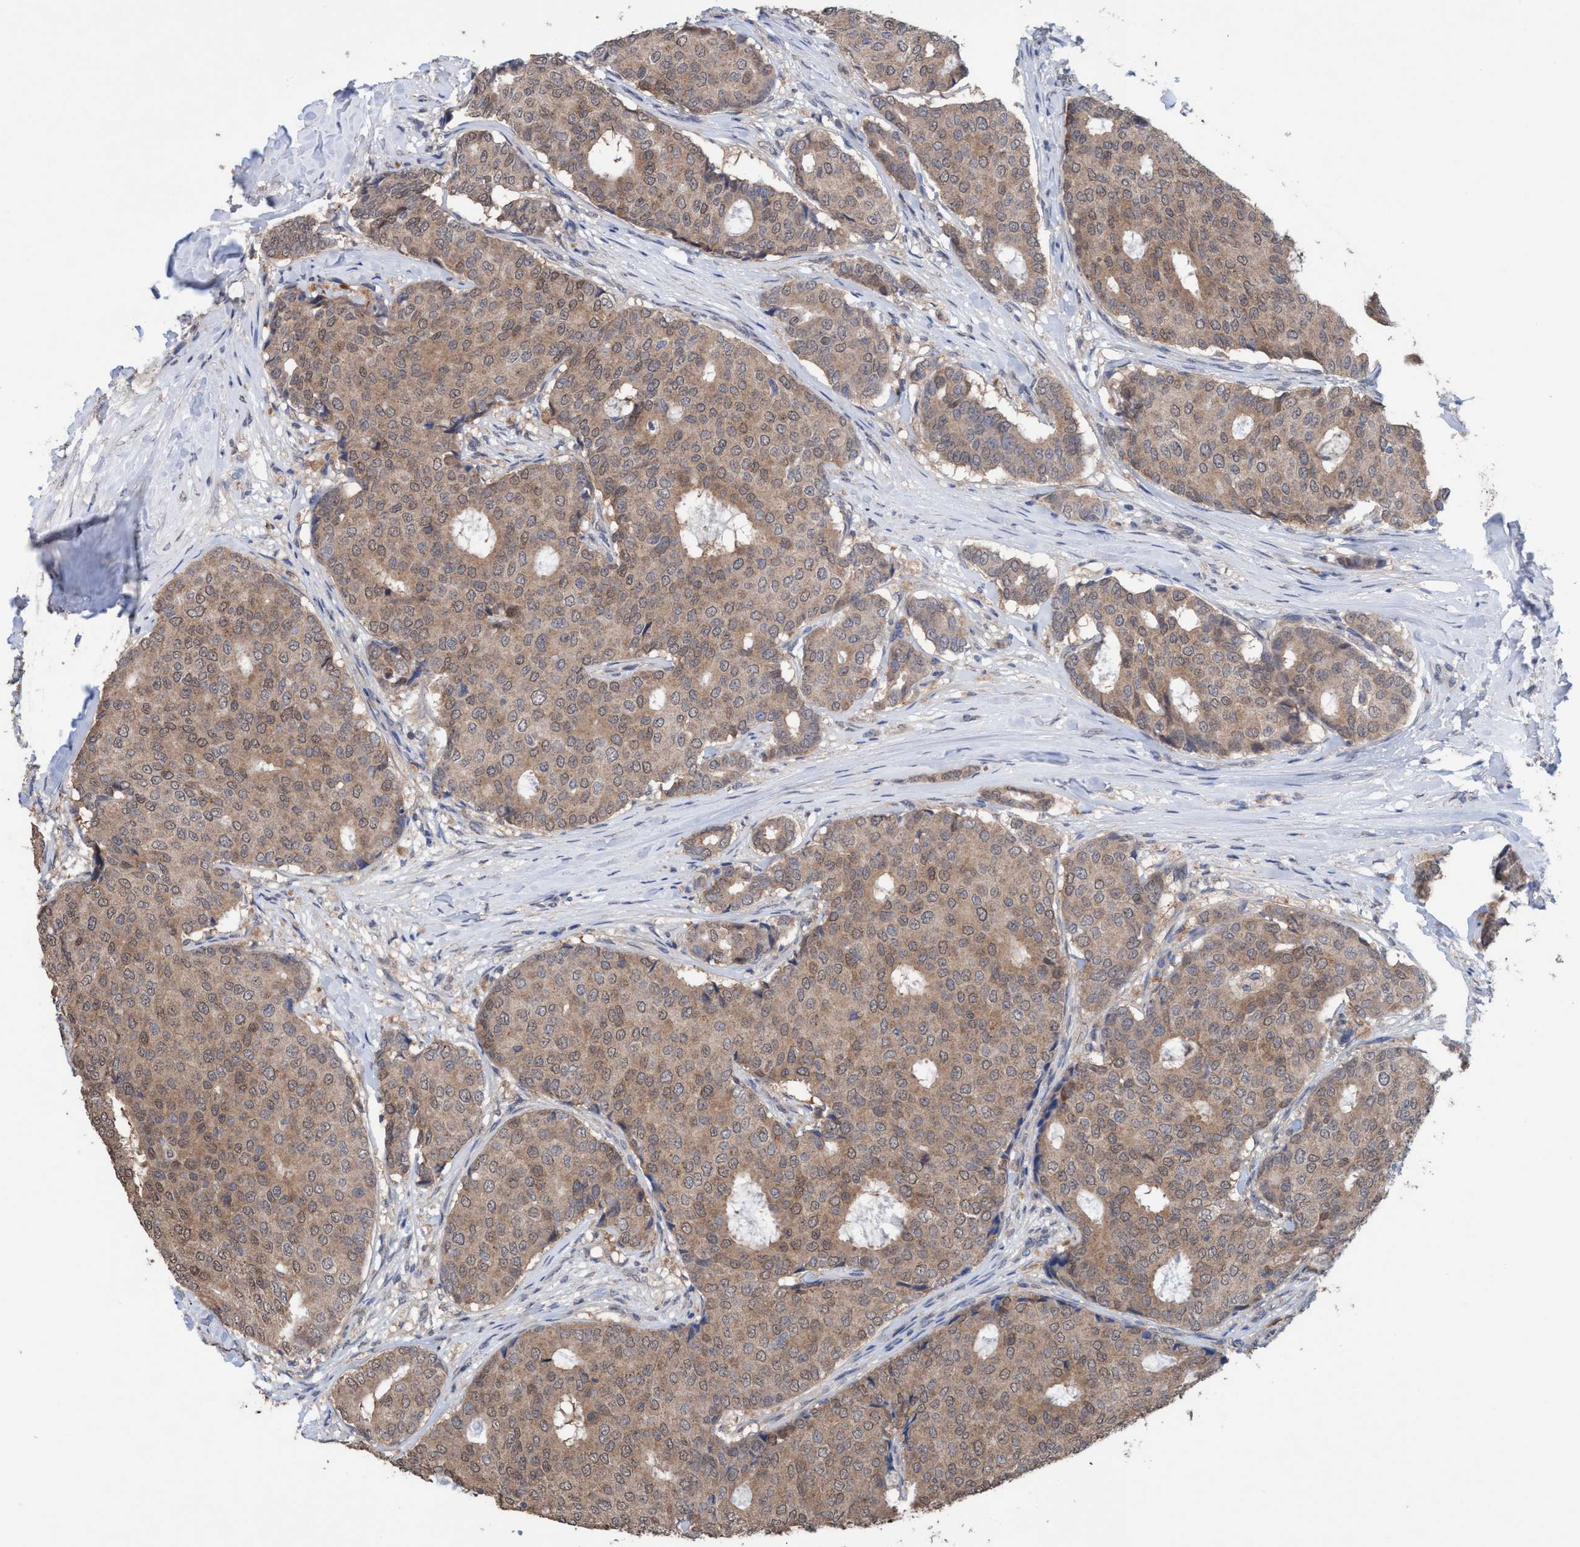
{"staining": {"intensity": "weak", "quantity": ">75%", "location": "cytoplasmic/membranous"}, "tissue": "breast cancer", "cell_type": "Tumor cells", "image_type": "cancer", "snomed": [{"axis": "morphology", "description": "Duct carcinoma"}, {"axis": "topography", "description": "Breast"}], "caption": "Immunohistochemistry (DAB (3,3'-diaminobenzidine)) staining of human infiltrating ductal carcinoma (breast) shows weak cytoplasmic/membranous protein staining in about >75% of tumor cells.", "gene": "GLOD4", "patient": {"sex": "female", "age": 75}}